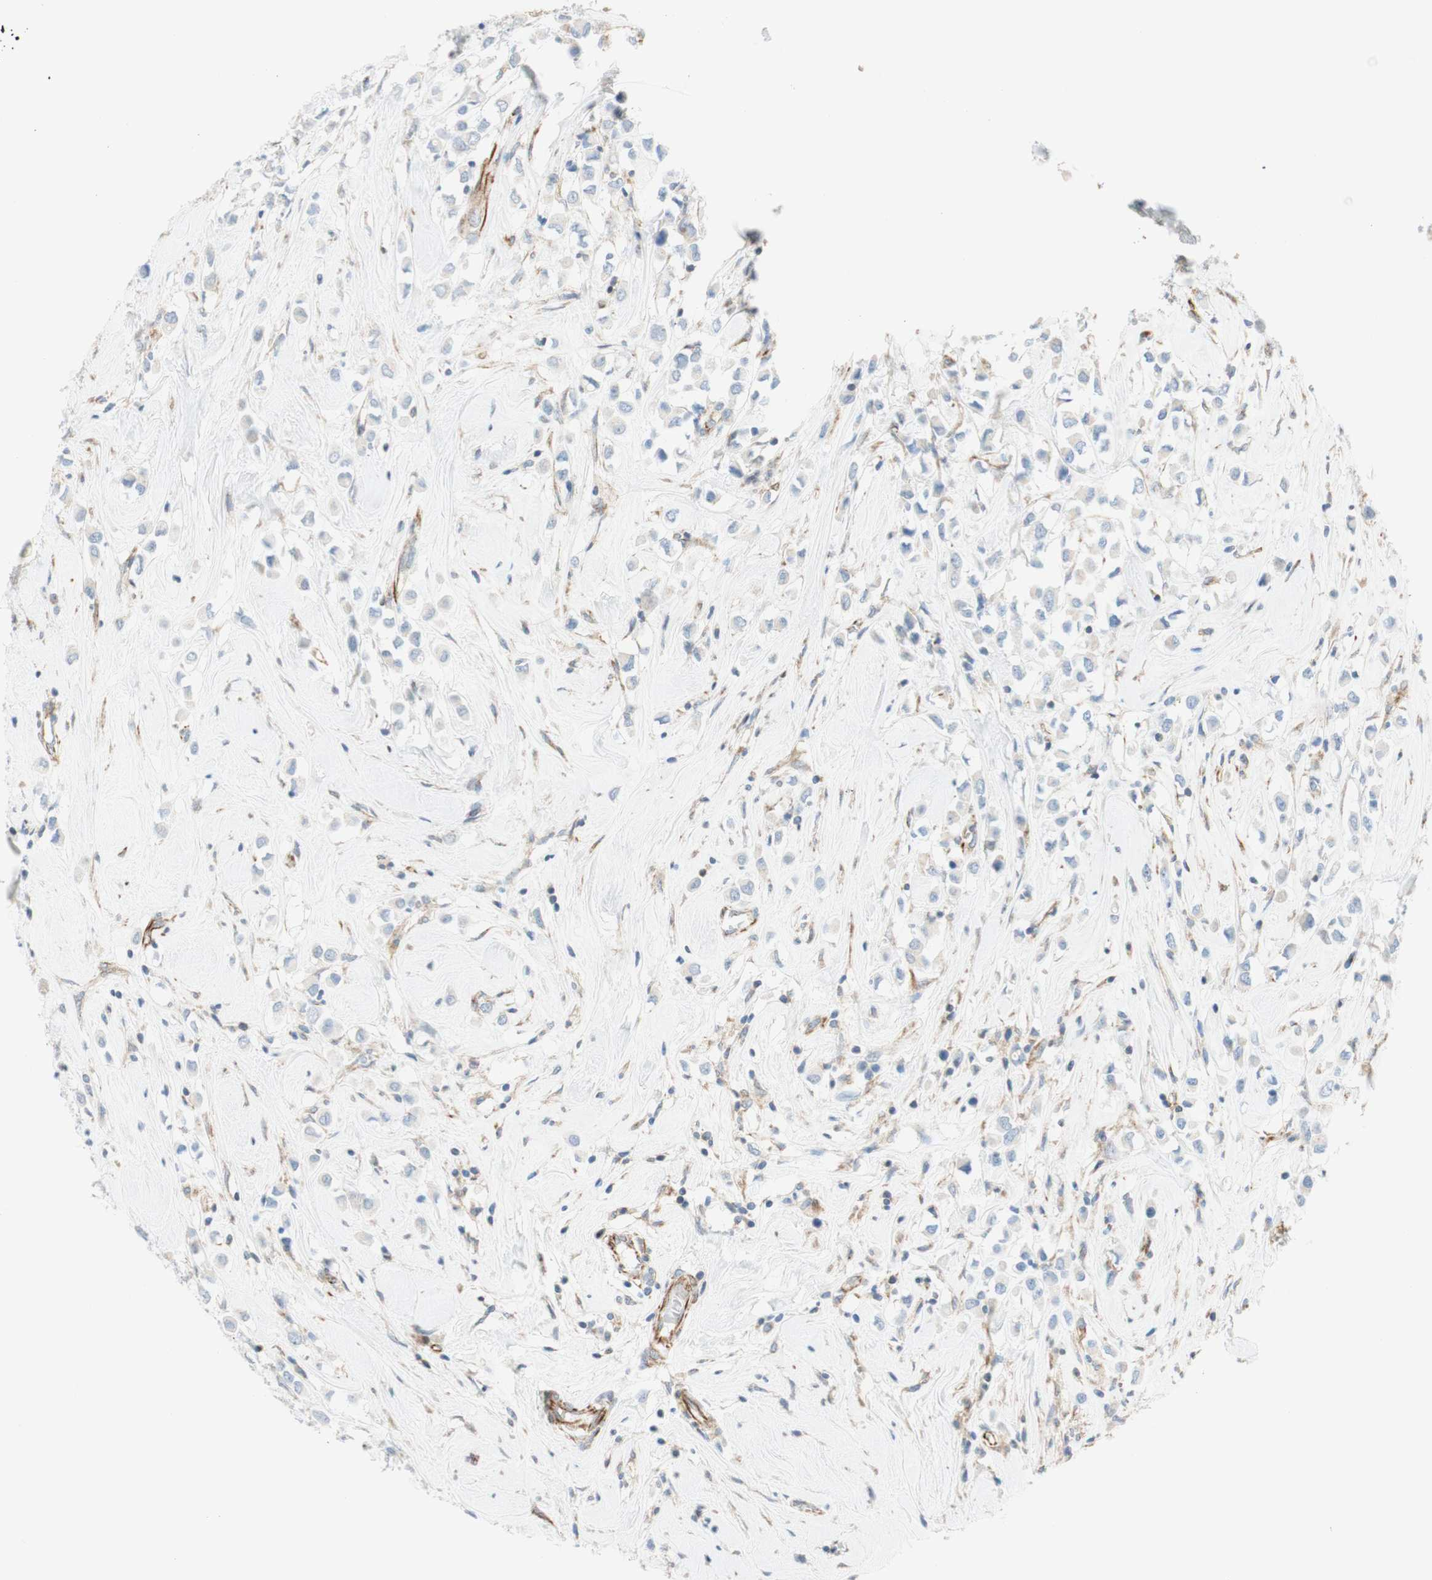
{"staining": {"intensity": "negative", "quantity": "none", "location": "none"}, "tissue": "breast cancer", "cell_type": "Tumor cells", "image_type": "cancer", "snomed": [{"axis": "morphology", "description": "Duct carcinoma"}, {"axis": "topography", "description": "Breast"}], "caption": "Breast invasive ductal carcinoma stained for a protein using IHC exhibits no positivity tumor cells.", "gene": "POU2AF1", "patient": {"sex": "female", "age": 61}}